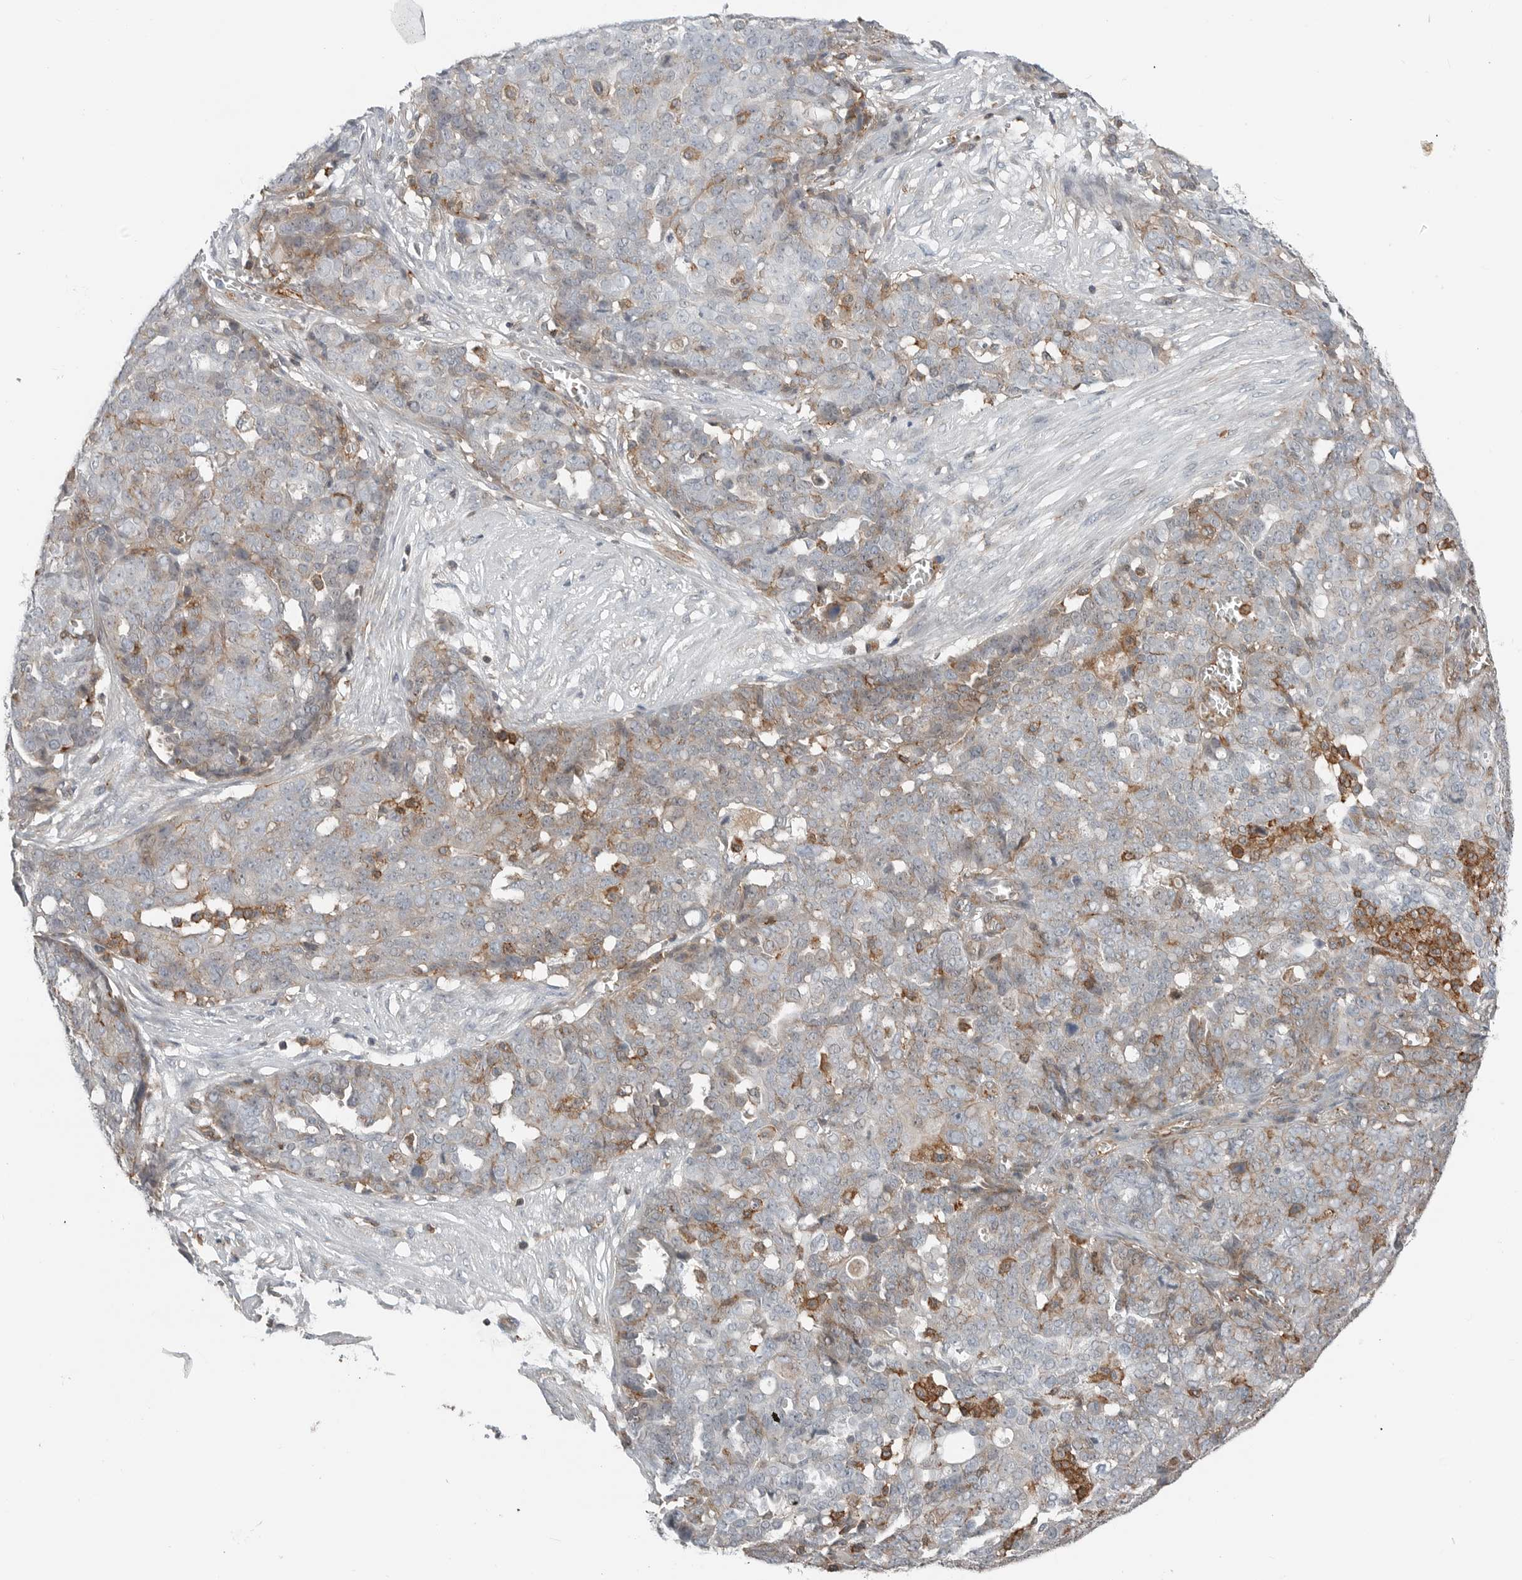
{"staining": {"intensity": "moderate", "quantity": "<25%", "location": "cytoplasmic/membranous"}, "tissue": "ovarian cancer", "cell_type": "Tumor cells", "image_type": "cancer", "snomed": [{"axis": "morphology", "description": "Cystadenocarcinoma, serous, NOS"}, {"axis": "topography", "description": "Soft tissue"}, {"axis": "topography", "description": "Ovary"}], "caption": "High-power microscopy captured an immunohistochemistry (IHC) photomicrograph of ovarian cancer (serous cystadenocarcinoma), revealing moderate cytoplasmic/membranous positivity in about <25% of tumor cells.", "gene": "LEFTY2", "patient": {"sex": "female", "age": 57}}